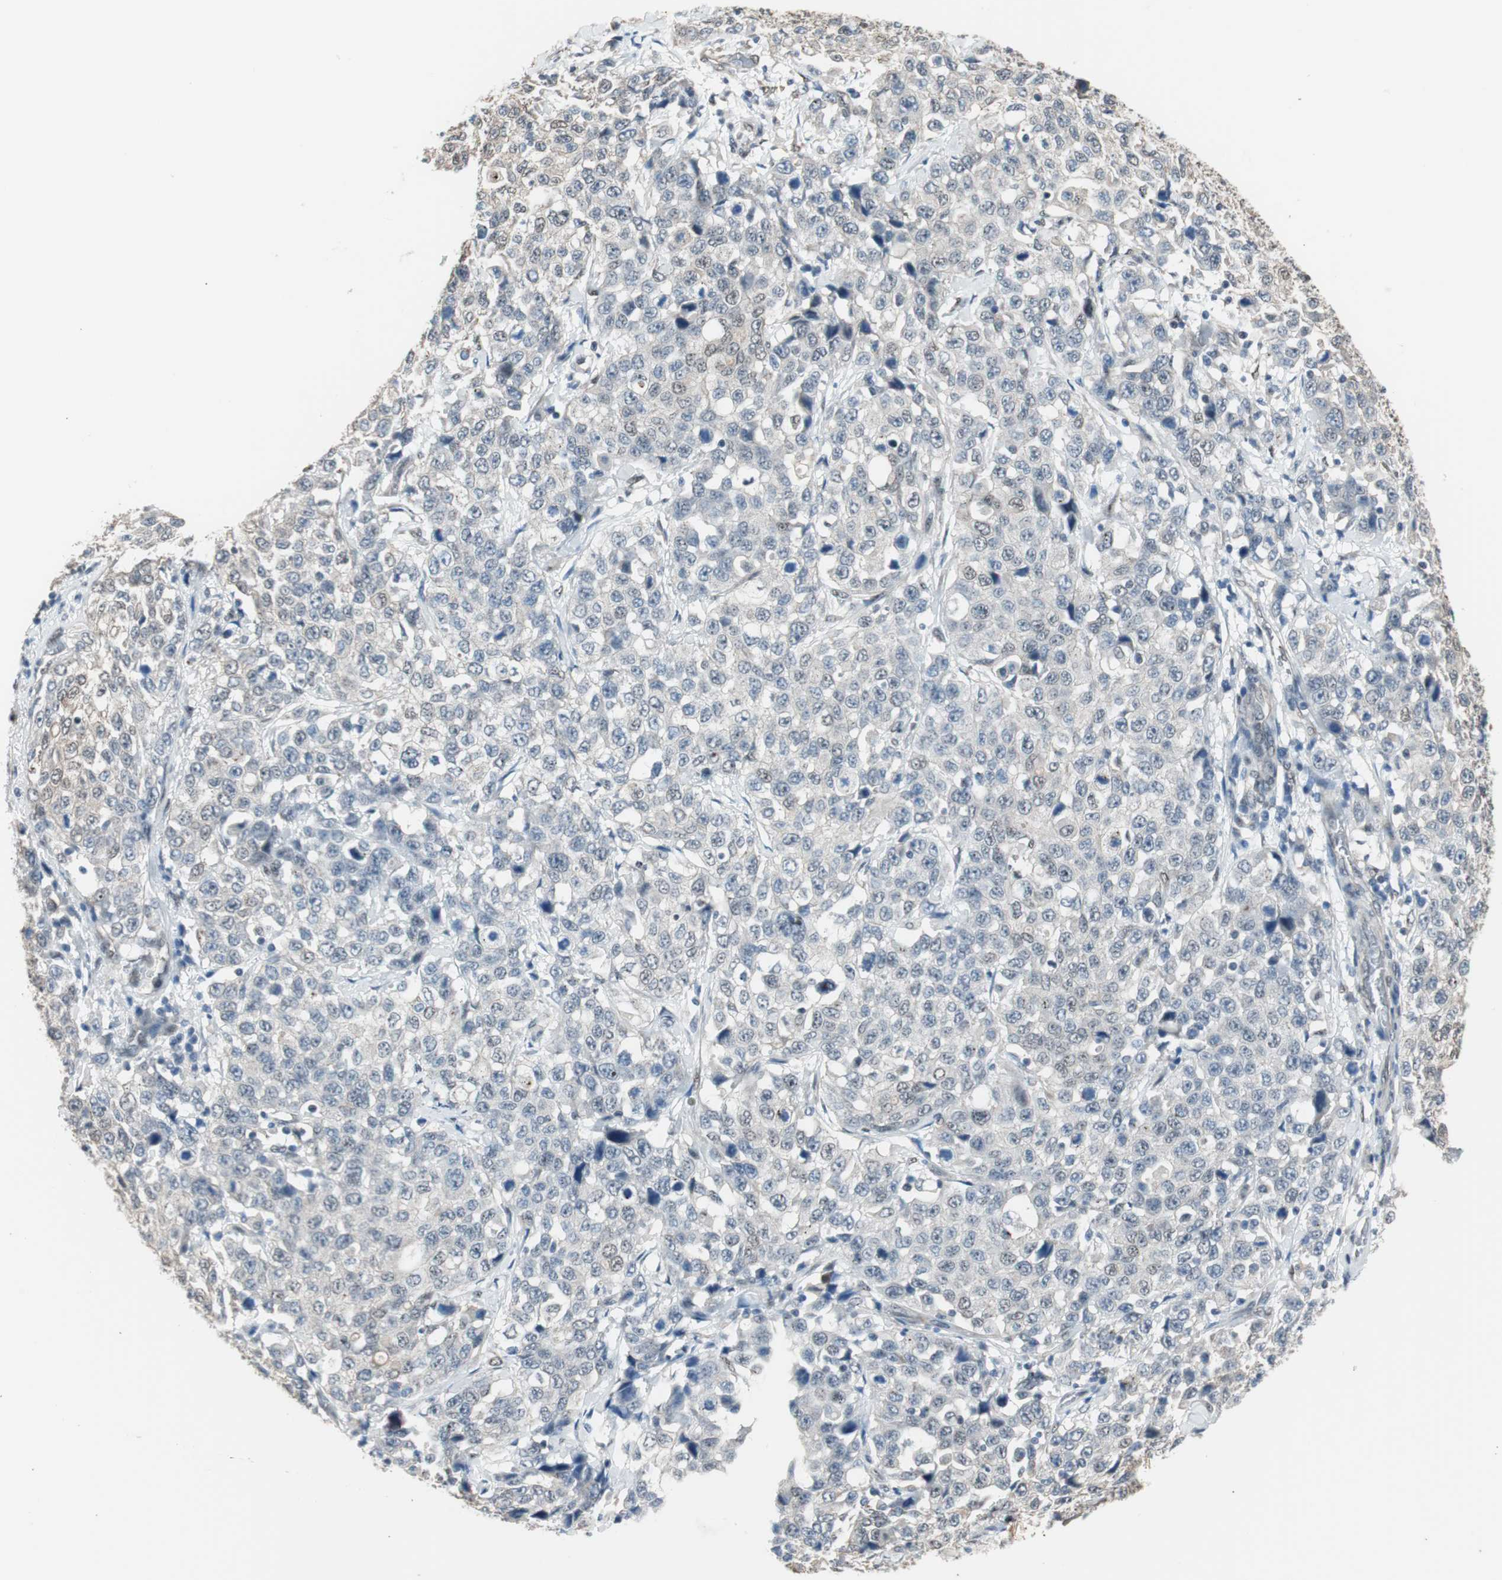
{"staining": {"intensity": "negative", "quantity": "none", "location": "none"}, "tissue": "stomach cancer", "cell_type": "Tumor cells", "image_type": "cancer", "snomed": [{"axis": "morphology", "description": "Normal tissue, NOS"}, {"axis": "morphology", "description": "Adenocarcinoma, NOS"}, {"axis": "topography", "description": "Stomach"}], "caption": "This is a image of IHC staining of adenocarcinoma (stomach), which shows no expression in tumor cells.", "gene": "PML", "patient": {"sex": "male", "age": 48}}